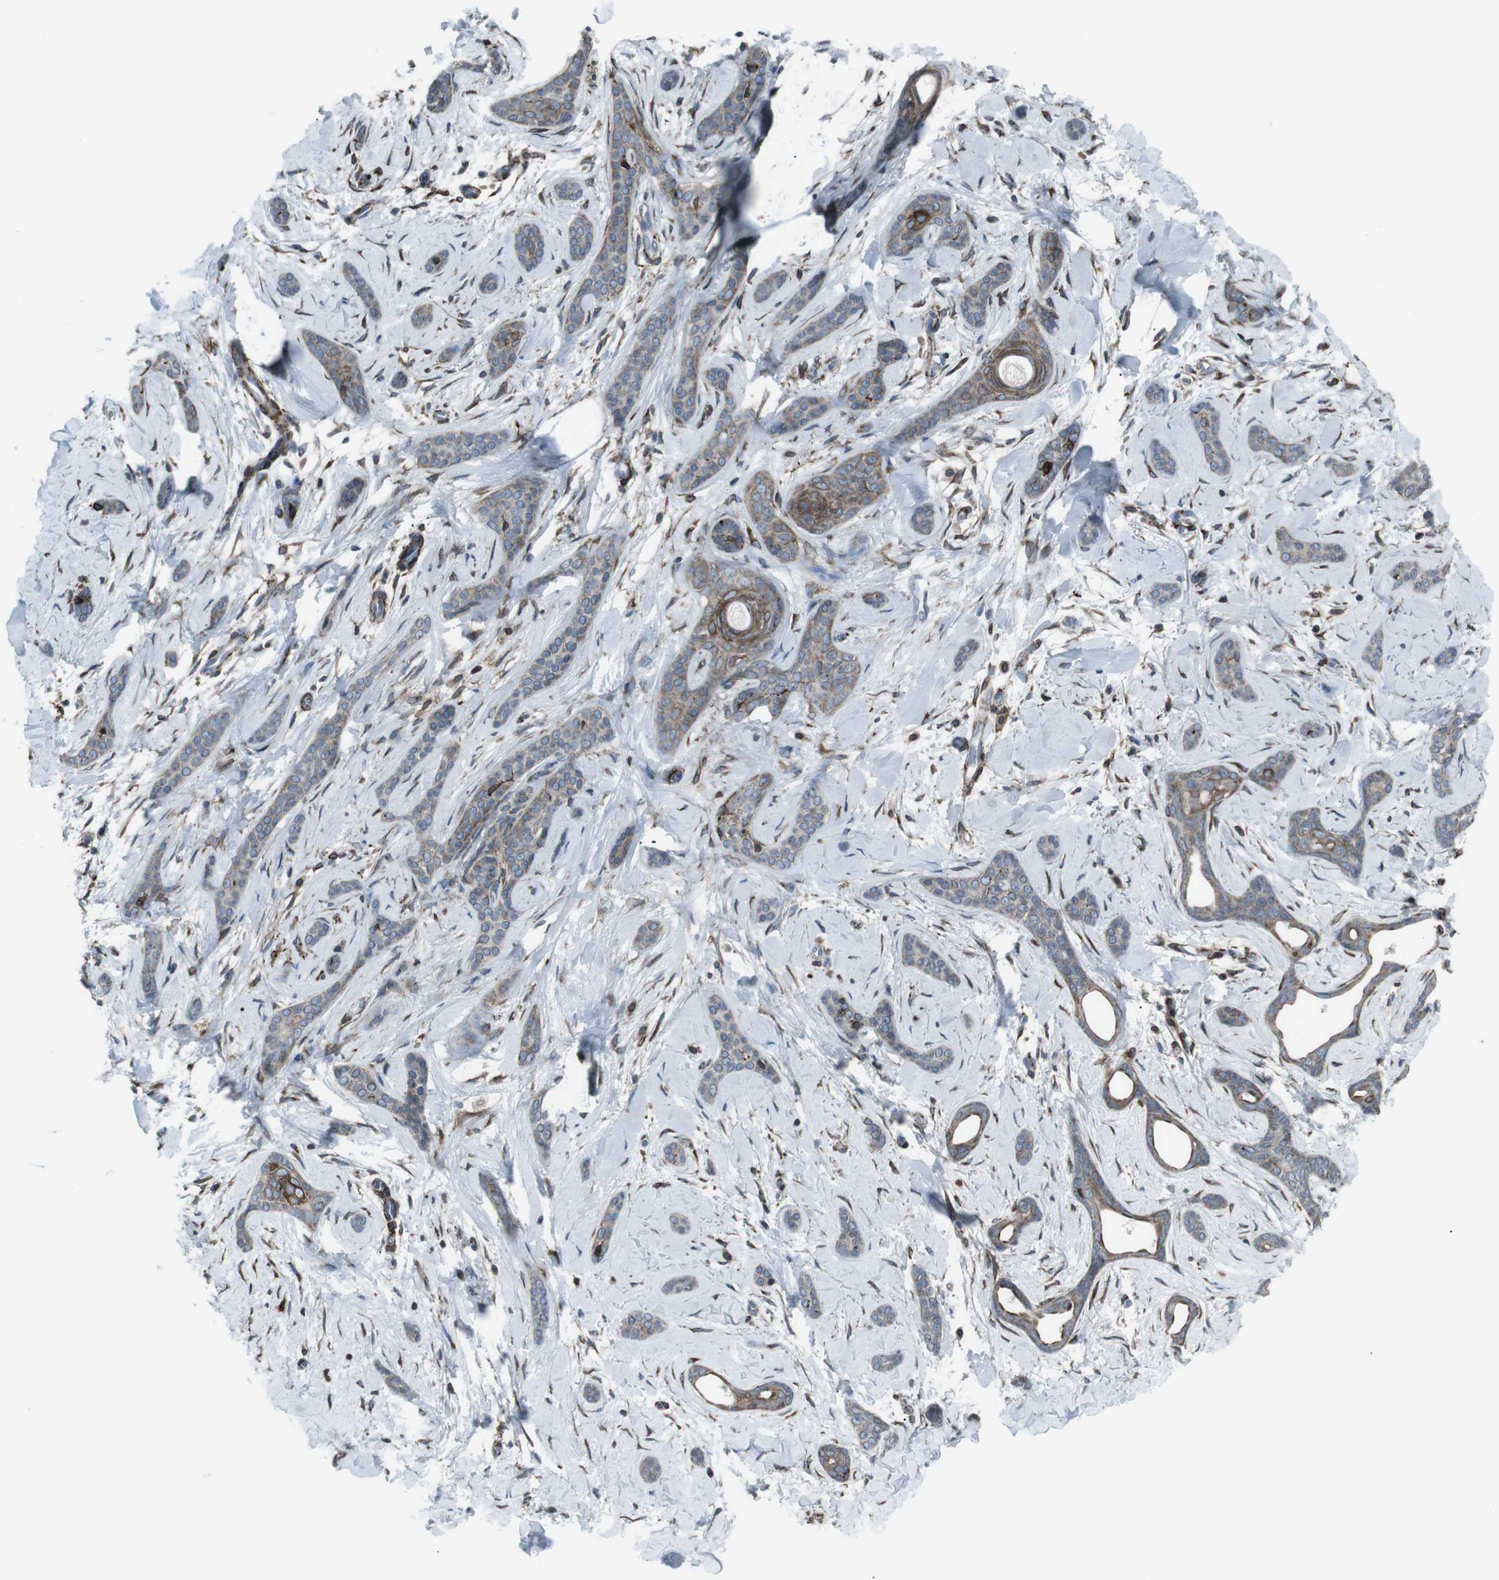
{"staining": {"intensity": "weak", "quantity": "25%-75%", "location": "cytoplasmic/membranous"}, "tissue": "skin cancer", "cell_type": "Tumor cells", "image_type": "cancer", "snomed": [{"axis": "morphology", "description": "Basal cell carcinoma"}, {"axis": "morphology", "description": "Adnexal tumor, benign"}, {"axis": "topography", "description": "Skin"}], "caption": "Skin benign adnexal tumor was stained to show a protein in brown. There is low levels of weak cytoplasmic/membranous staining in approximately 25%-75% of tumor cells.", "gene": "LNPK", "patient": {"sex": "female", "age": 42}}